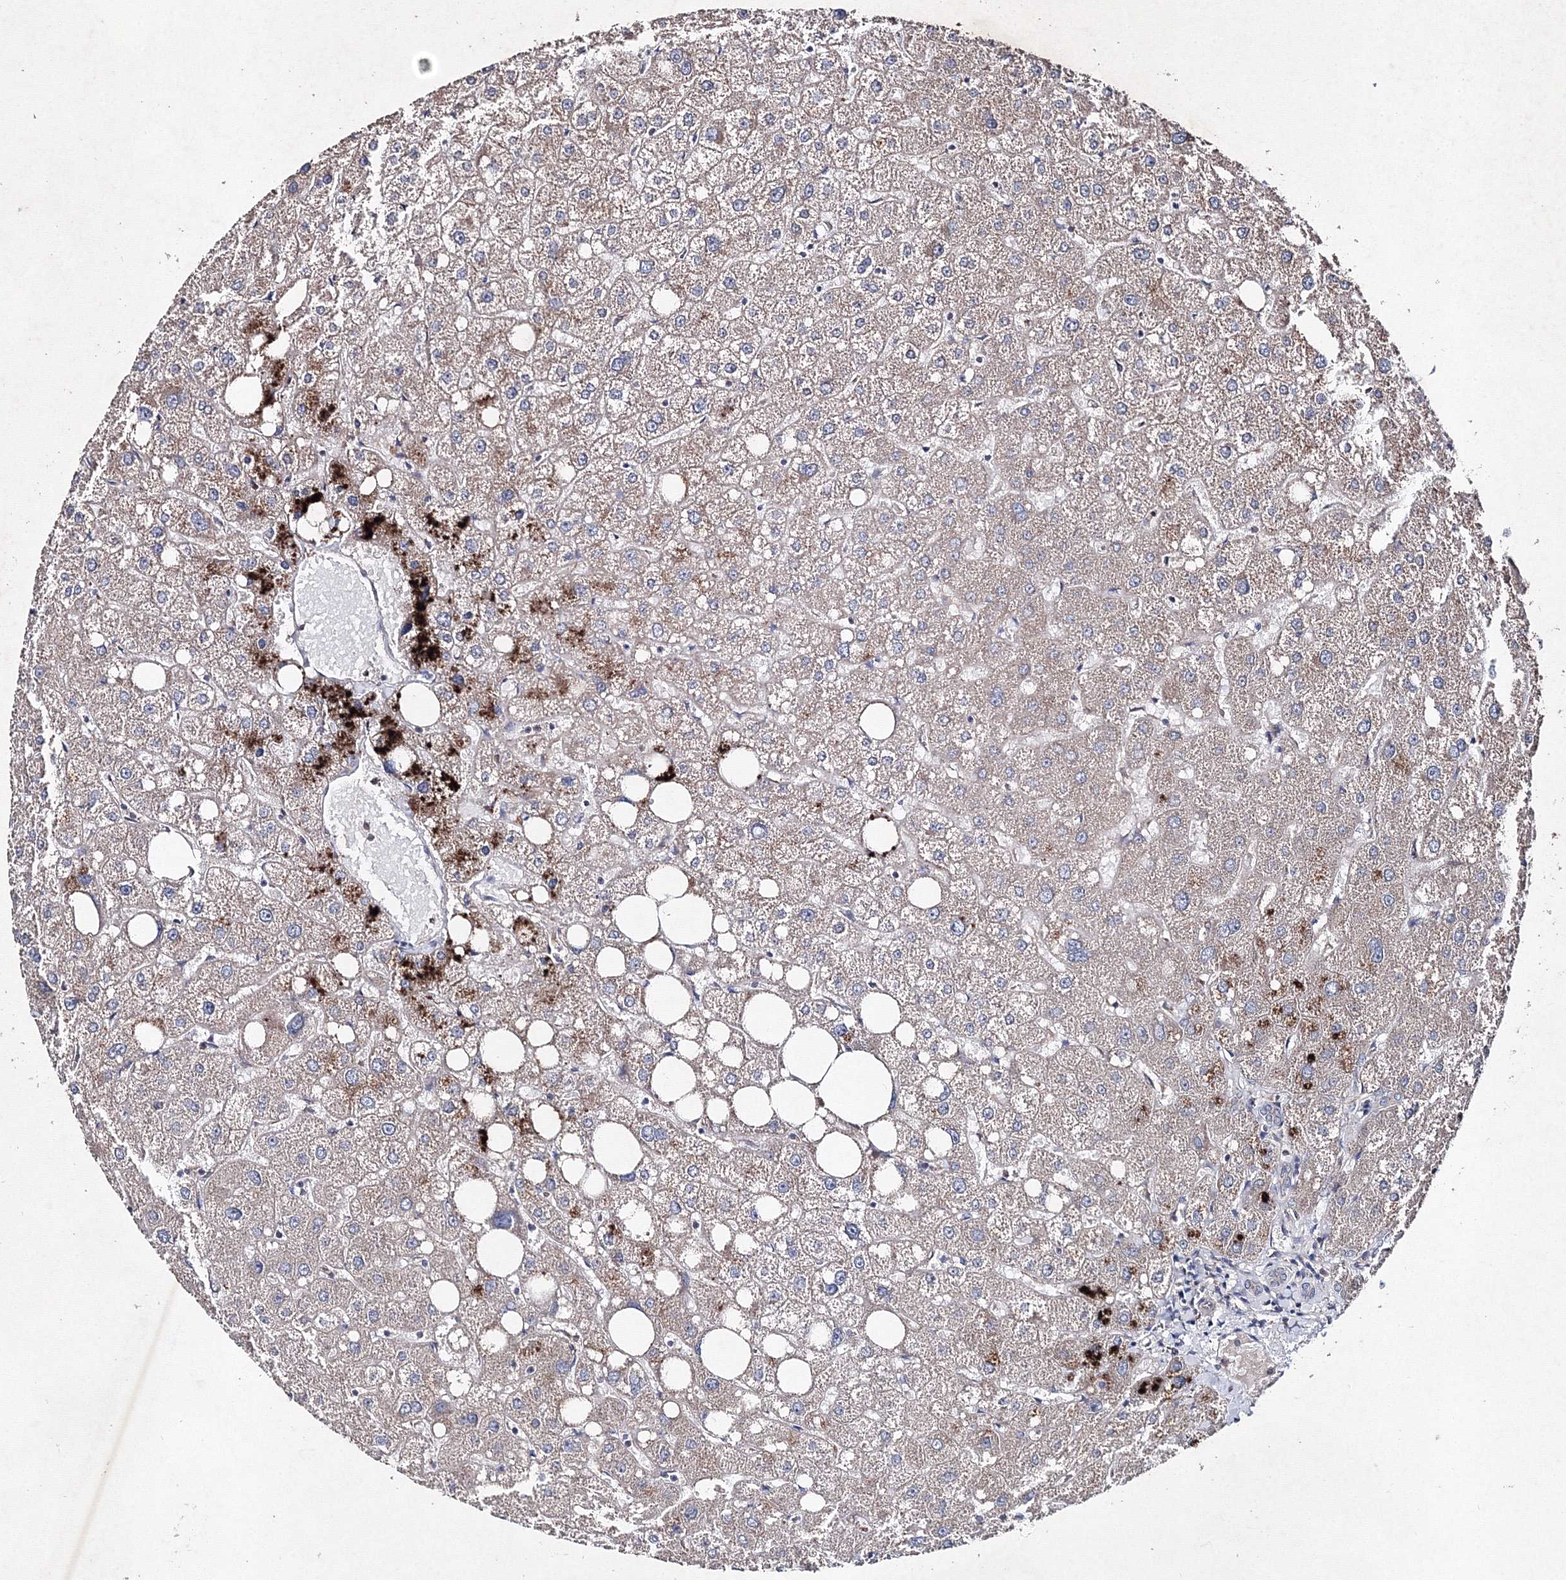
{"staining": {"intensity": "negative", "quantity": "none", "location": "none"}, "tissue": "liver", "cell_type": "Cholangiocytes", "image_type": "normal", "snomed": [{"axis": "morphology", "description": "Normal tissue, NOS"}, {"axis": "topography", "description": "Liver"}], "caption": "Immunohistochemical staining of normal human liver shows no significant positivity in cholangiocytes.", "gene": "GFM1", "patient": {"sex": "male", "age": 73}}